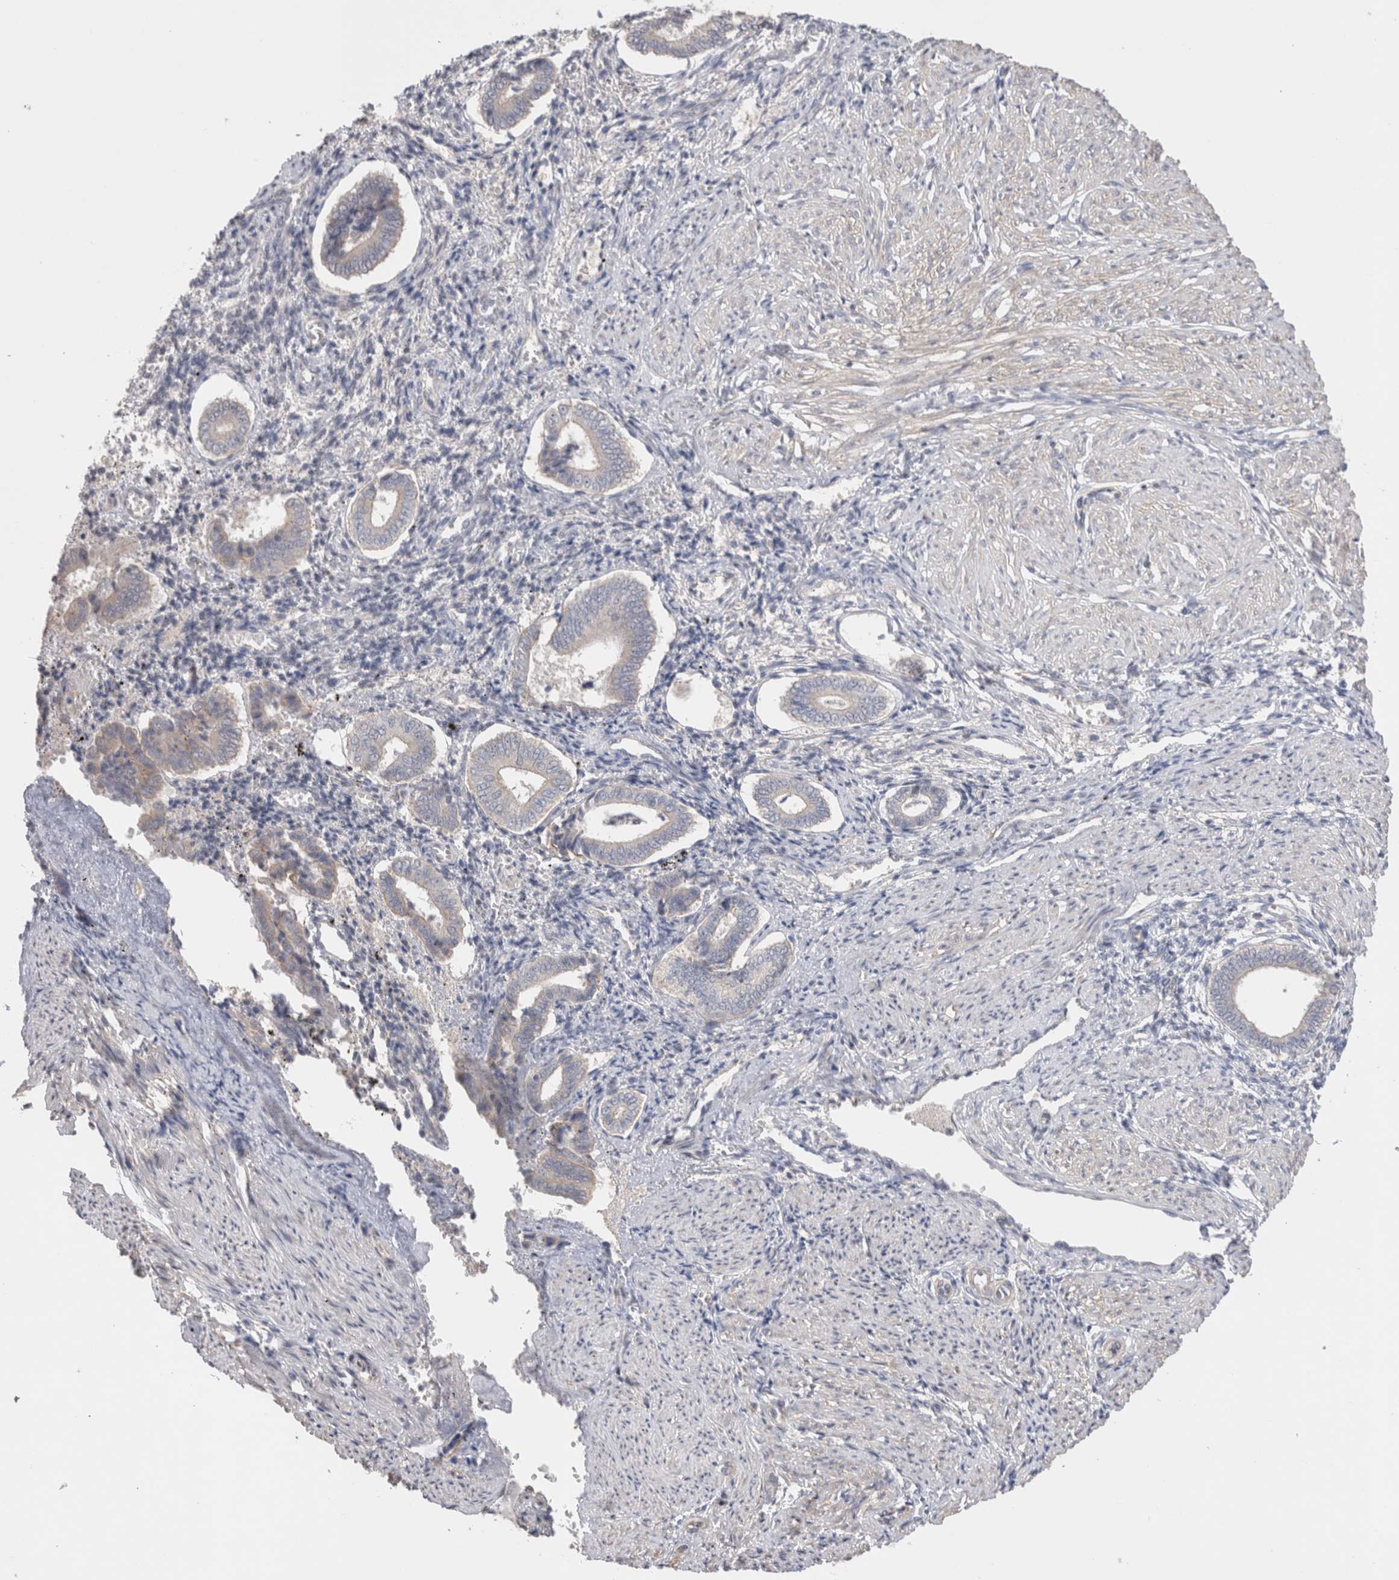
{"staining": {"intensity": "negative", "quantity": "none", "location": "none"}, "tissue": "endometrium", "cell_type": "Cells in endometrial stroma", "image_type": "normal", "snomed": [{"axis": "morphology", "description": "Normal tissue, NOS"}, {"axis": "topography", "description": "Endometrium"}], "caption": "This is an immunohistochemistry photomicrograph of benign endometrium. There is no expression in cells in endometrial stroma.", "gene": "DMD", "patient": {"sex": "female", "age": 42}}